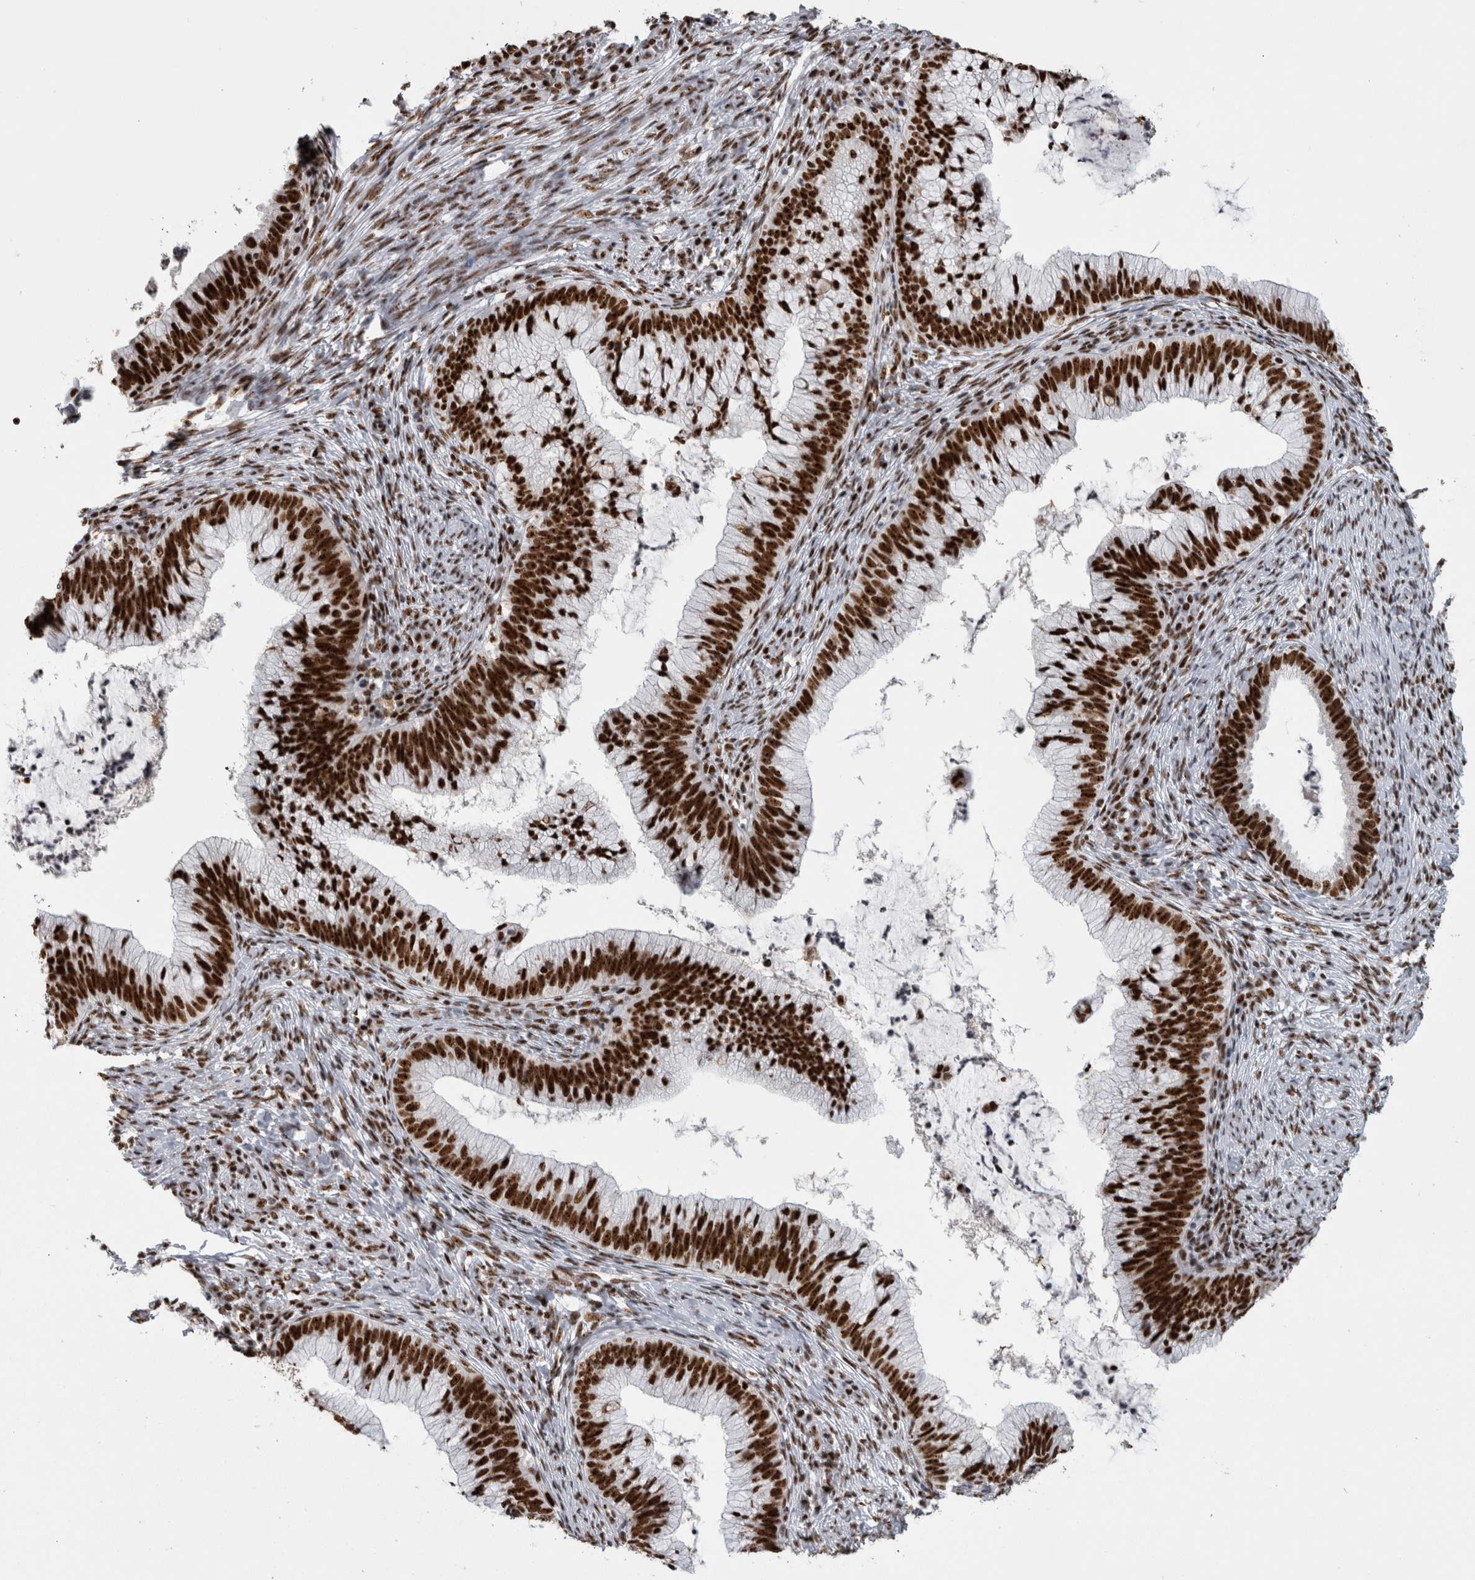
{"staining": {"intensity": "strong", "quantity": ">75%", "location": "nuclear"}, "tissue": "cervical cancer", "cell_type": "Tumor cells", "image_type": "cancer", "snomed": [{"axis": "morphology", "description": "Adenocarcinoma, NOS"}, {"axis": "topography", "description": "Cervix"}], "caption": "High-power microscopy captured an immunohistochemistry image of cervical cancer, revealing strong nuclear staining in approximately >75% of tumor cells. (DAB IHC, brown staining for protein, blue staining for nuclei).", "gene": "NCL", "patient": {"sex": "female", "age": 36}}